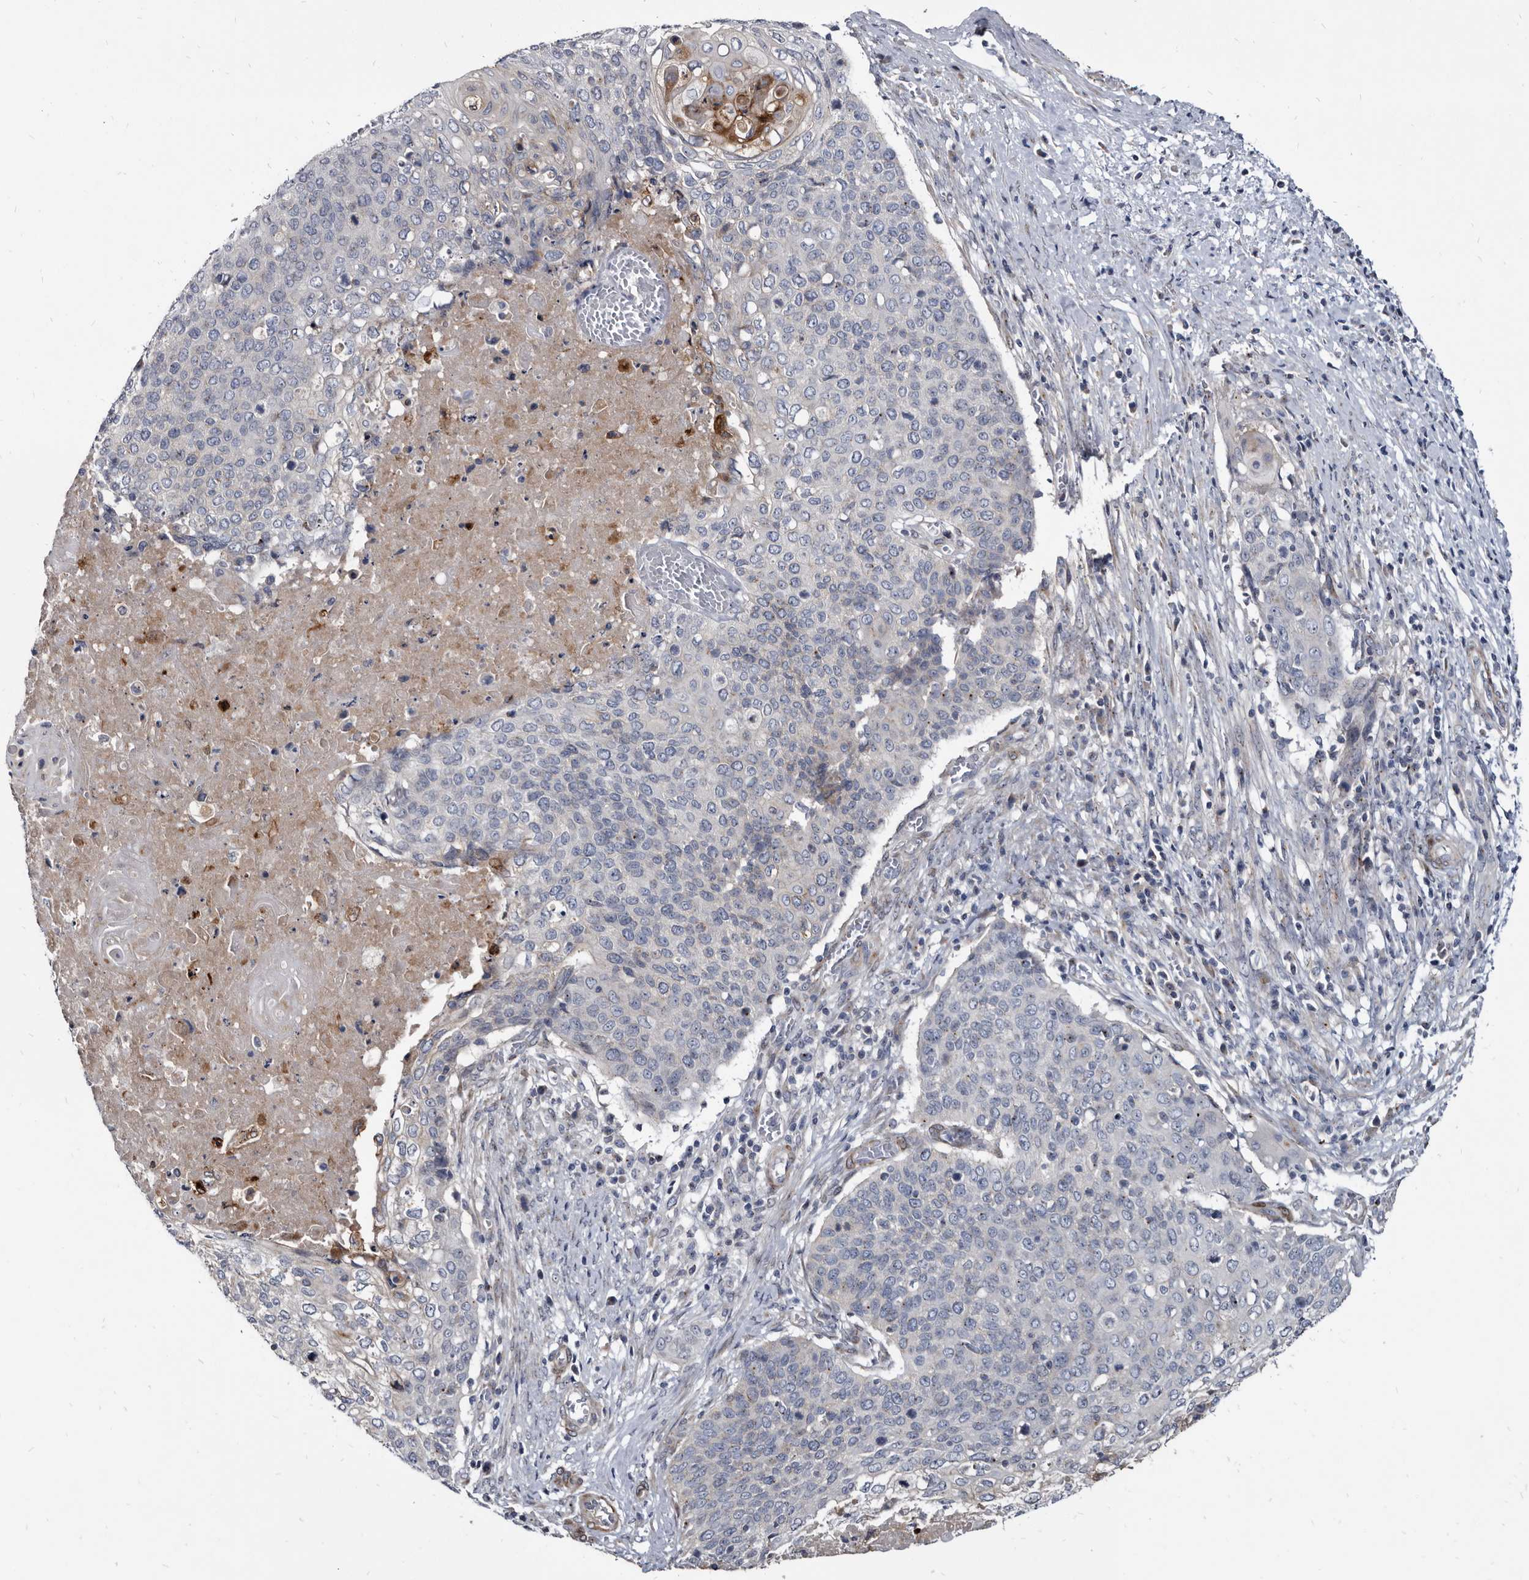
{"staining": {"intensity": "negative", "quantity": "none", "location": "none"}, "tissue": "cervical cancer", "cell_type": "Tumor cells", "image_type": "cancer", "snomed": [{"axis": "morphology", "description": "Squamous cell carcinoma, NOS"}, {"axis": "topography", "description": "Cervix"}], "caption": "Human squamous cell carcinoma (cervical) stained for a protein using IHC reveals no expression in tumor cells.", "gene": "PRSS8", "patient": {"sex": "female", "age": 39}}